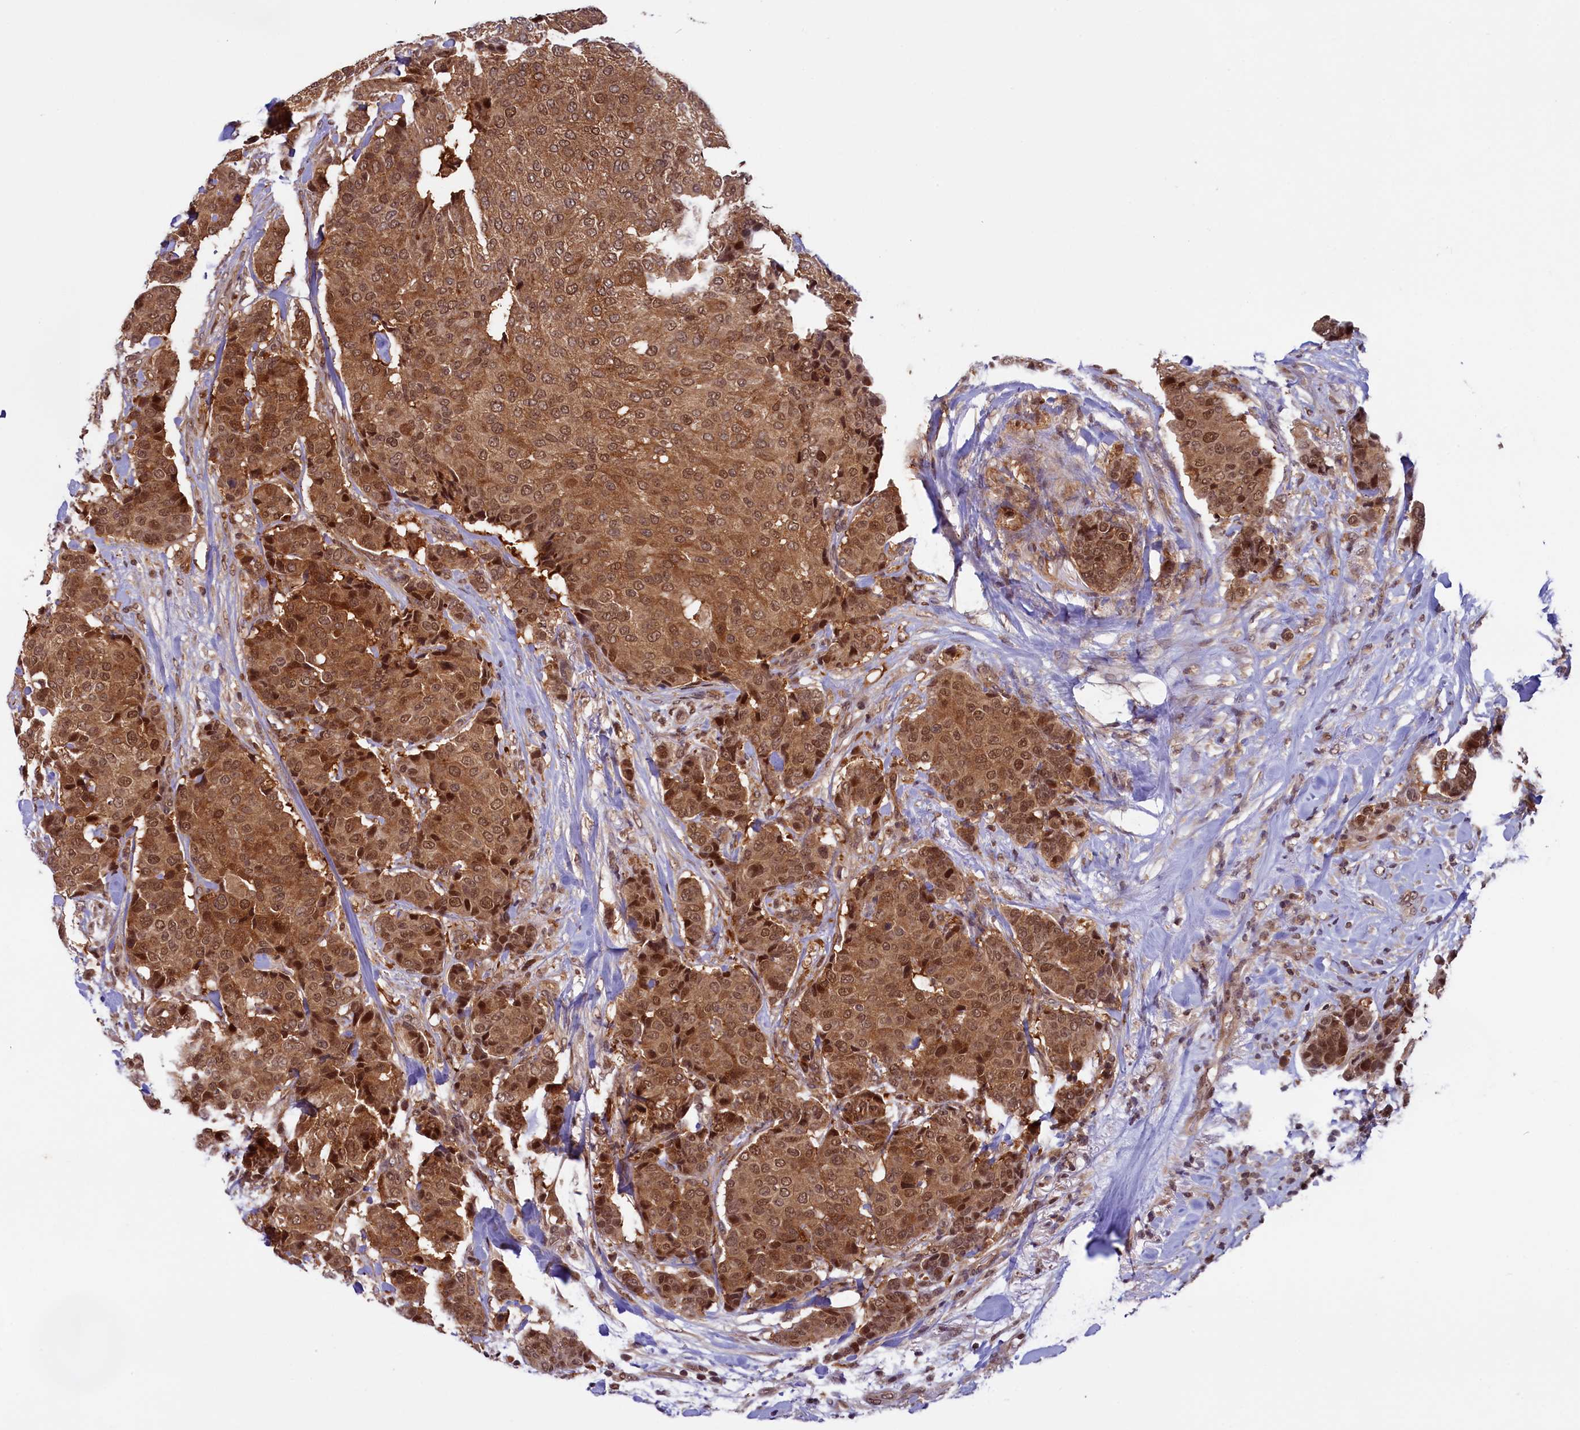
{"staining": {"intensity": "moderate", "quantity": ">75%", "location": "cytoplasmic/membranous,nuclear"}, "tissue": "breast cancer", "cell_type": "Tumor cells", "image_type": "cancer", "snomed": [{"axis": "morphology", "description": "Duct carcinoma"}, {"axis": "topography", "description": "Breast"}], "caption": "A high-resolution histopathology image shows immunohistochemistry (IHC) staining of invasive ductal carcinoma (breast), which reveals moderate cytoplasmic/membranous and nuclear positivity in approximately >75% of tumor cells.", "gene": "SLC7A6OS", "patient": {"sex": "female", "age": 75}}